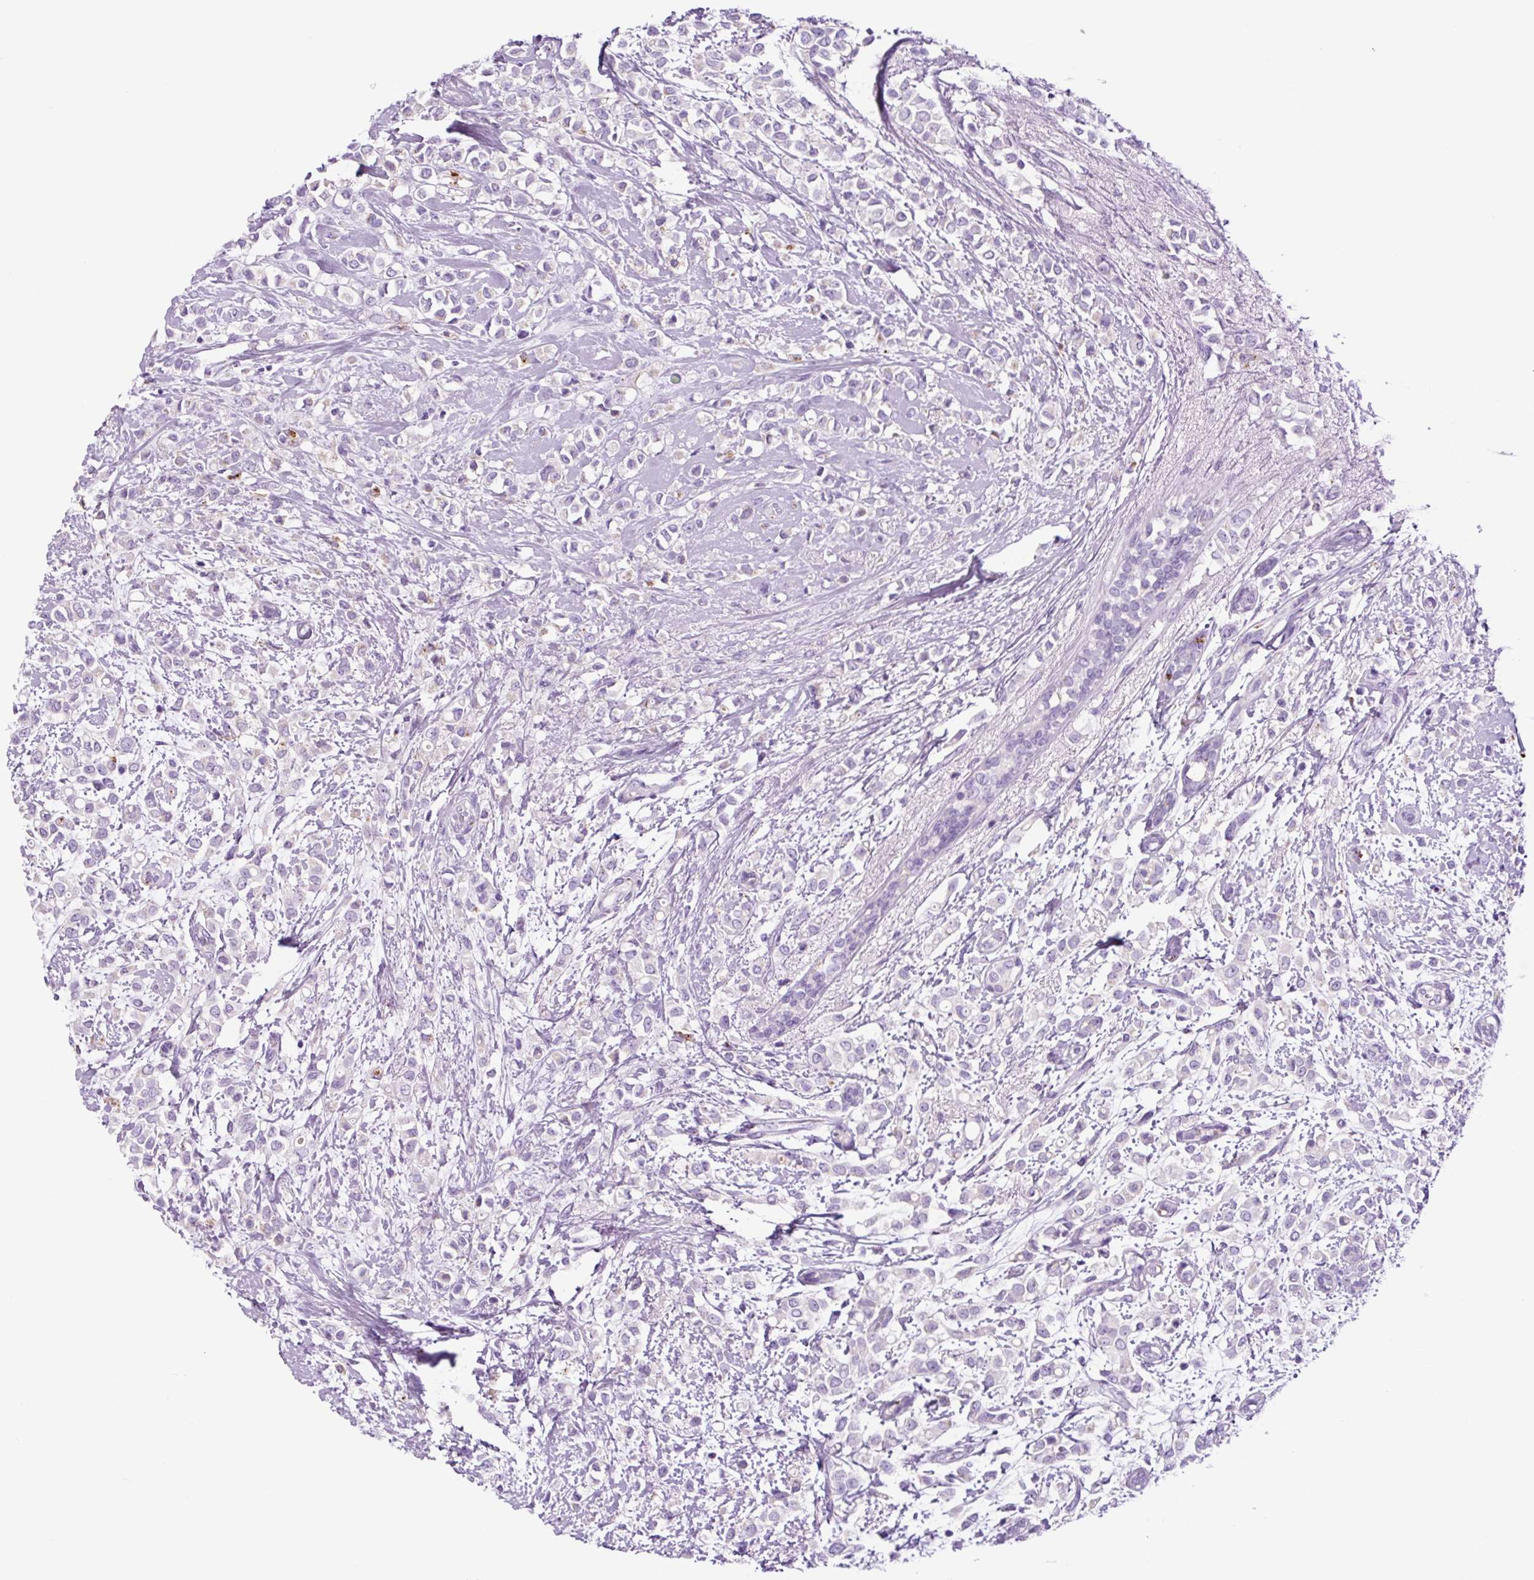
{"staining": {"intensity": "negative", "quantity": "none", "location": "none"}, "tissue": "breast cancer", "cell_type": "Tumor cells", "image_type": "cancer", "snomed": [{"axis": "morphology", "description": "Lobular carcinoma"}, {"axis": "topography", "description": "Breast"}], "caption": "A high-resolution photomicrograph shows immunohistochemistry staining of breast cancer (lobular carcinoma), which displays no significant expression in tumor cells.", "gene": "LCN10", "patient": {"sex": "female", "age": 68}}